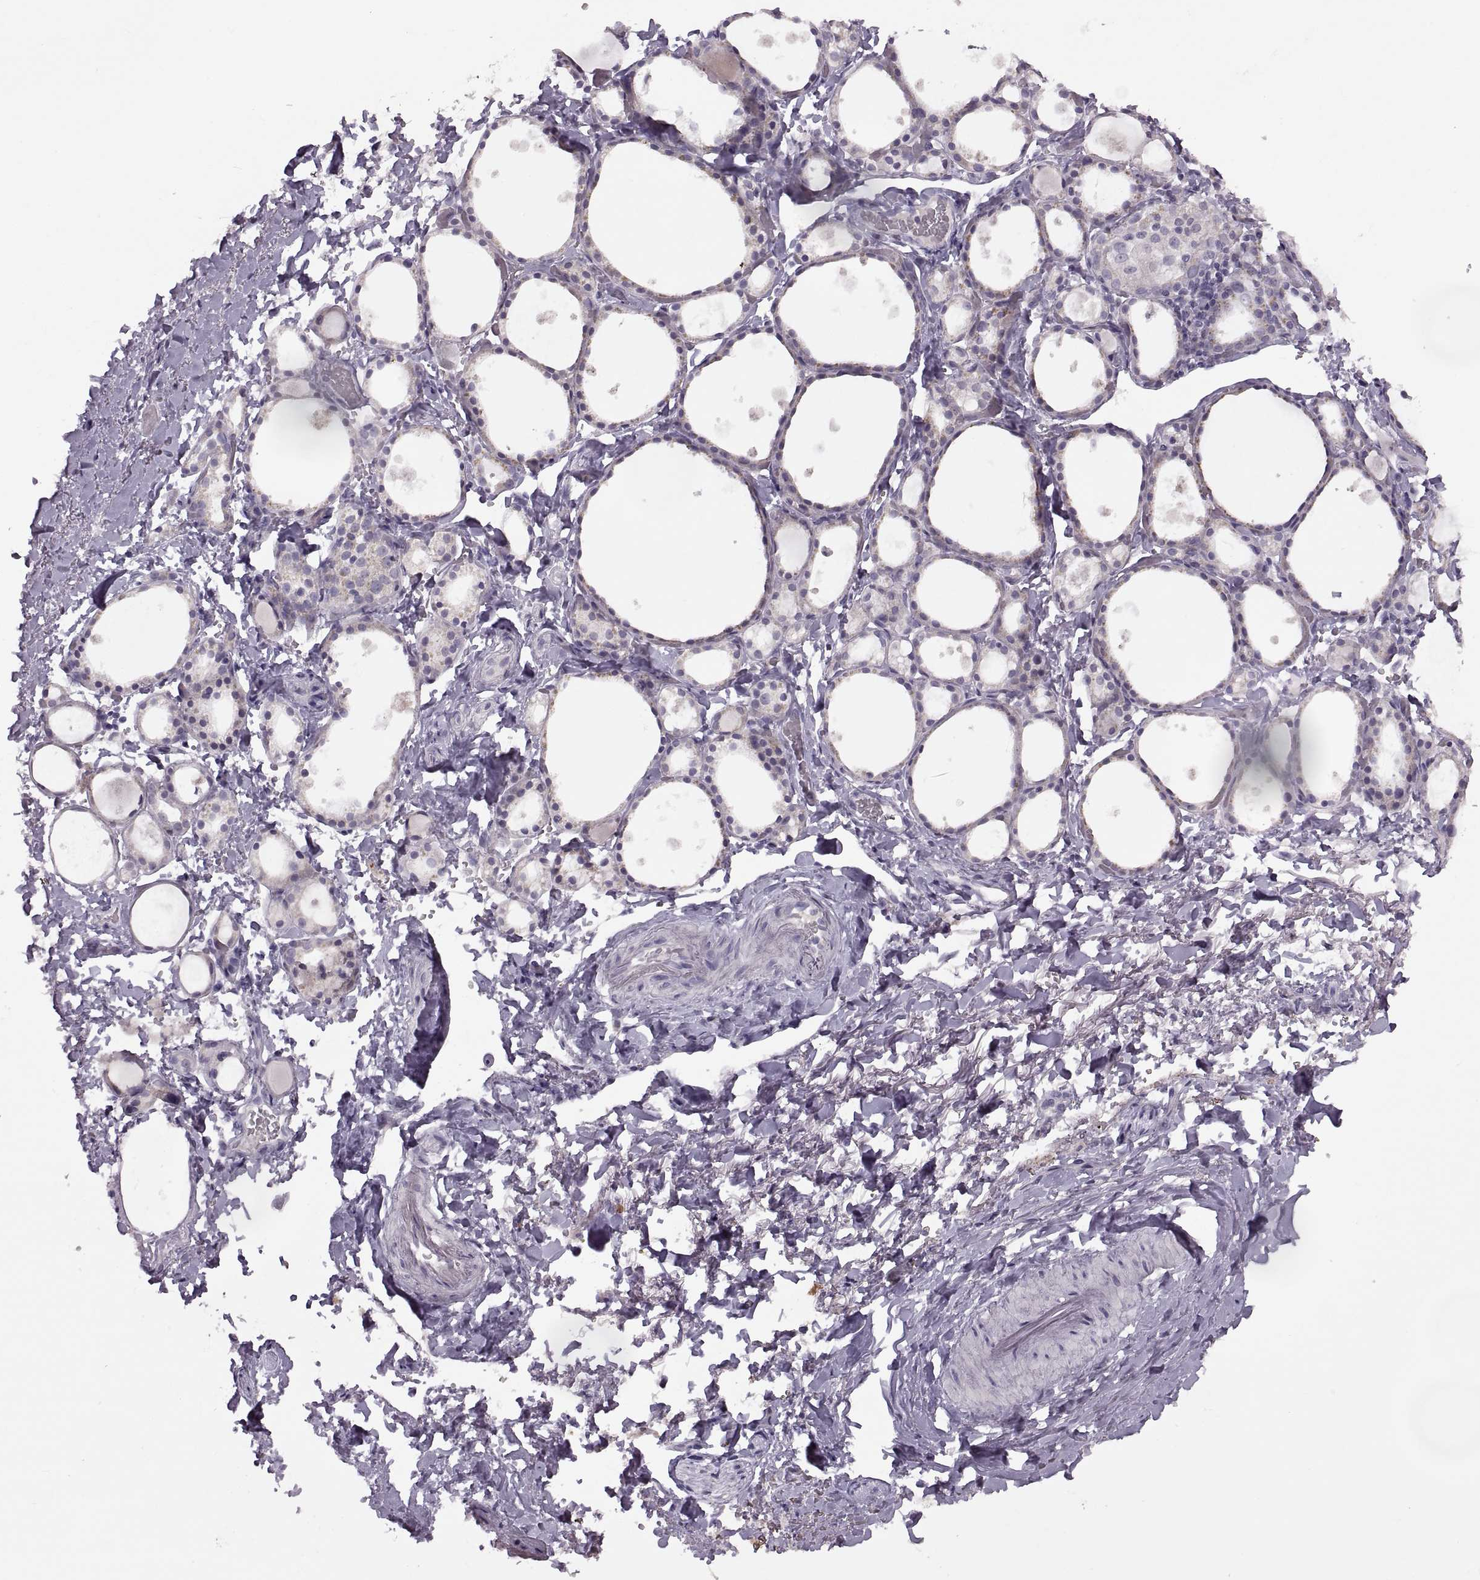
{"staining": {"intensity": "weak", "quantity": "25%-75%", "location": "cytoplasmic/membranous"}, "tissue": "thyroid gland", "cell_type": "Glandular cells", "image_type": "normal", "snomed": [{"axis": "morphology", "description": "Normal tissue, NOS"}, {"axis": "topography", "description": "Thyroid gland"}], "caption": "Human thyroid gland stained with a protein marker shows weak staining in glandular cells.", "gene": "H2AP", "patient": {"sex": "male", "age": 68}}